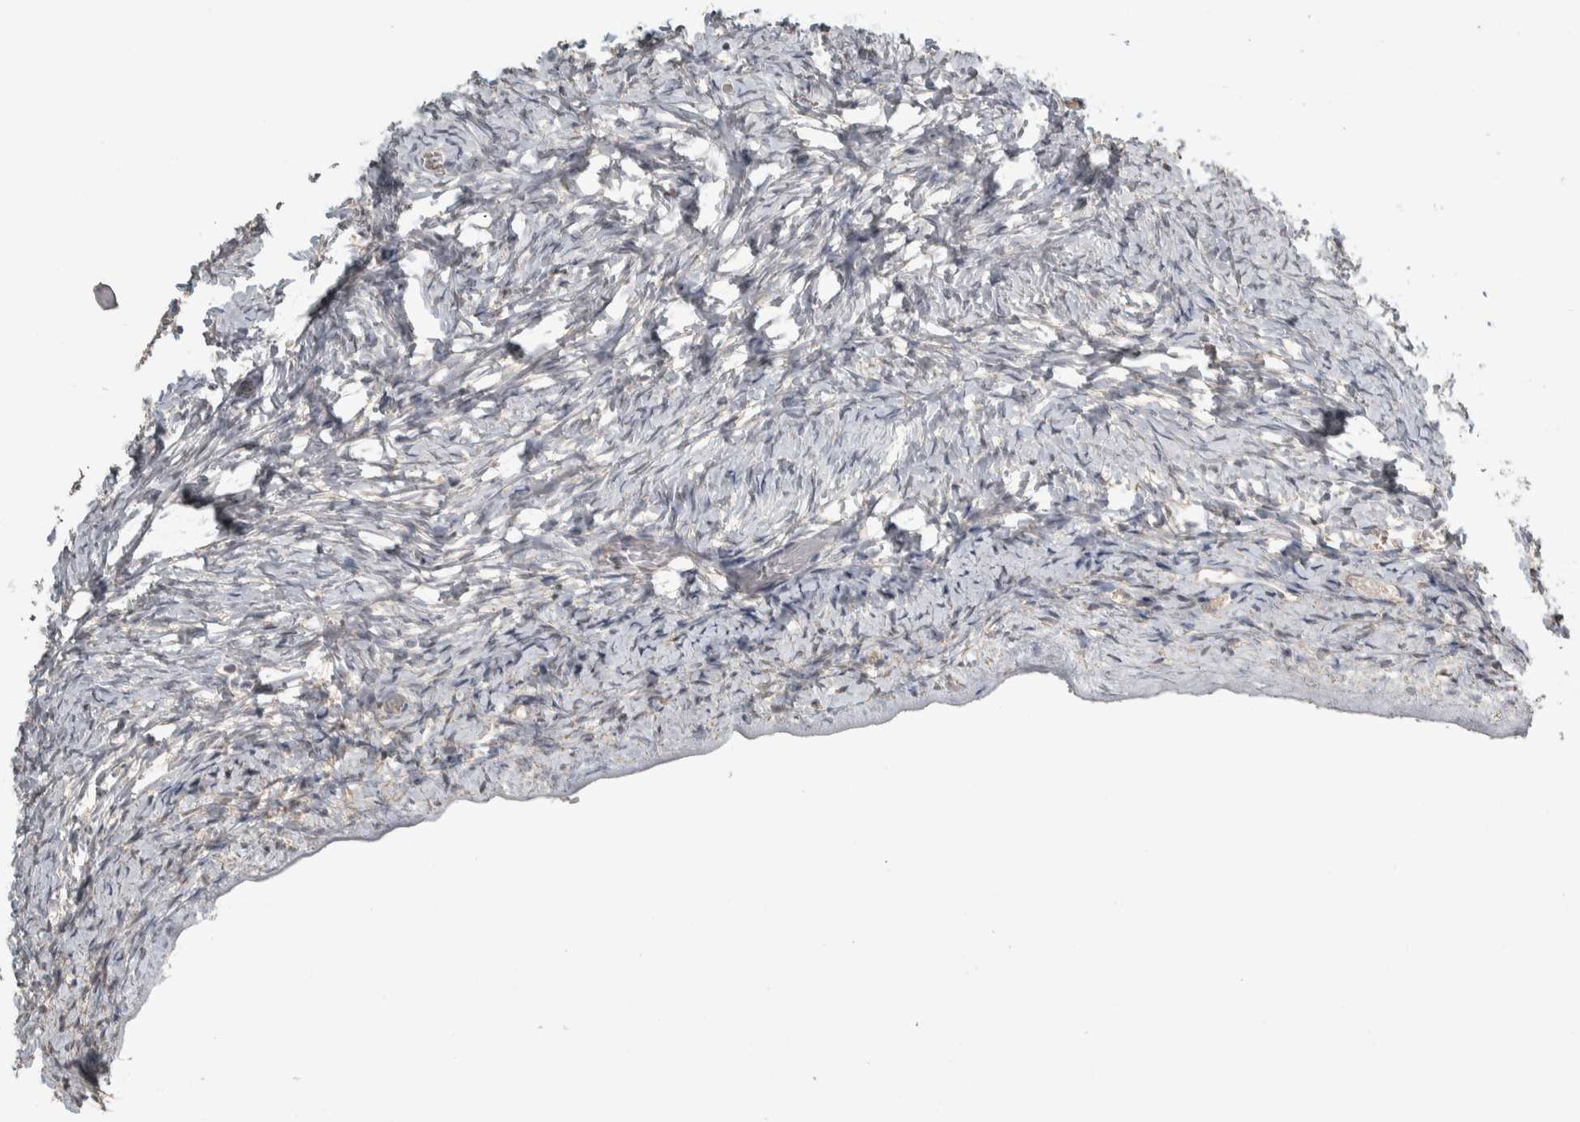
{"staining": {"intensity": "negative", "quantity": "none", "location": "none"}, "tissue": "ovary", "cell_type": "Ovarian stroma cells", "image_type": "normal", "snomed": [{"axis": "morphology", "description": "Normal tissue, NOS"}, {"axis": "topography", "description": "Ovary"}], "caption": "Immunohistochemistry of benign ovary reveals no expression in ovarian stroma cells.", "gene": "EIF3H", "patient": {"sex": "female", "age": 27}}